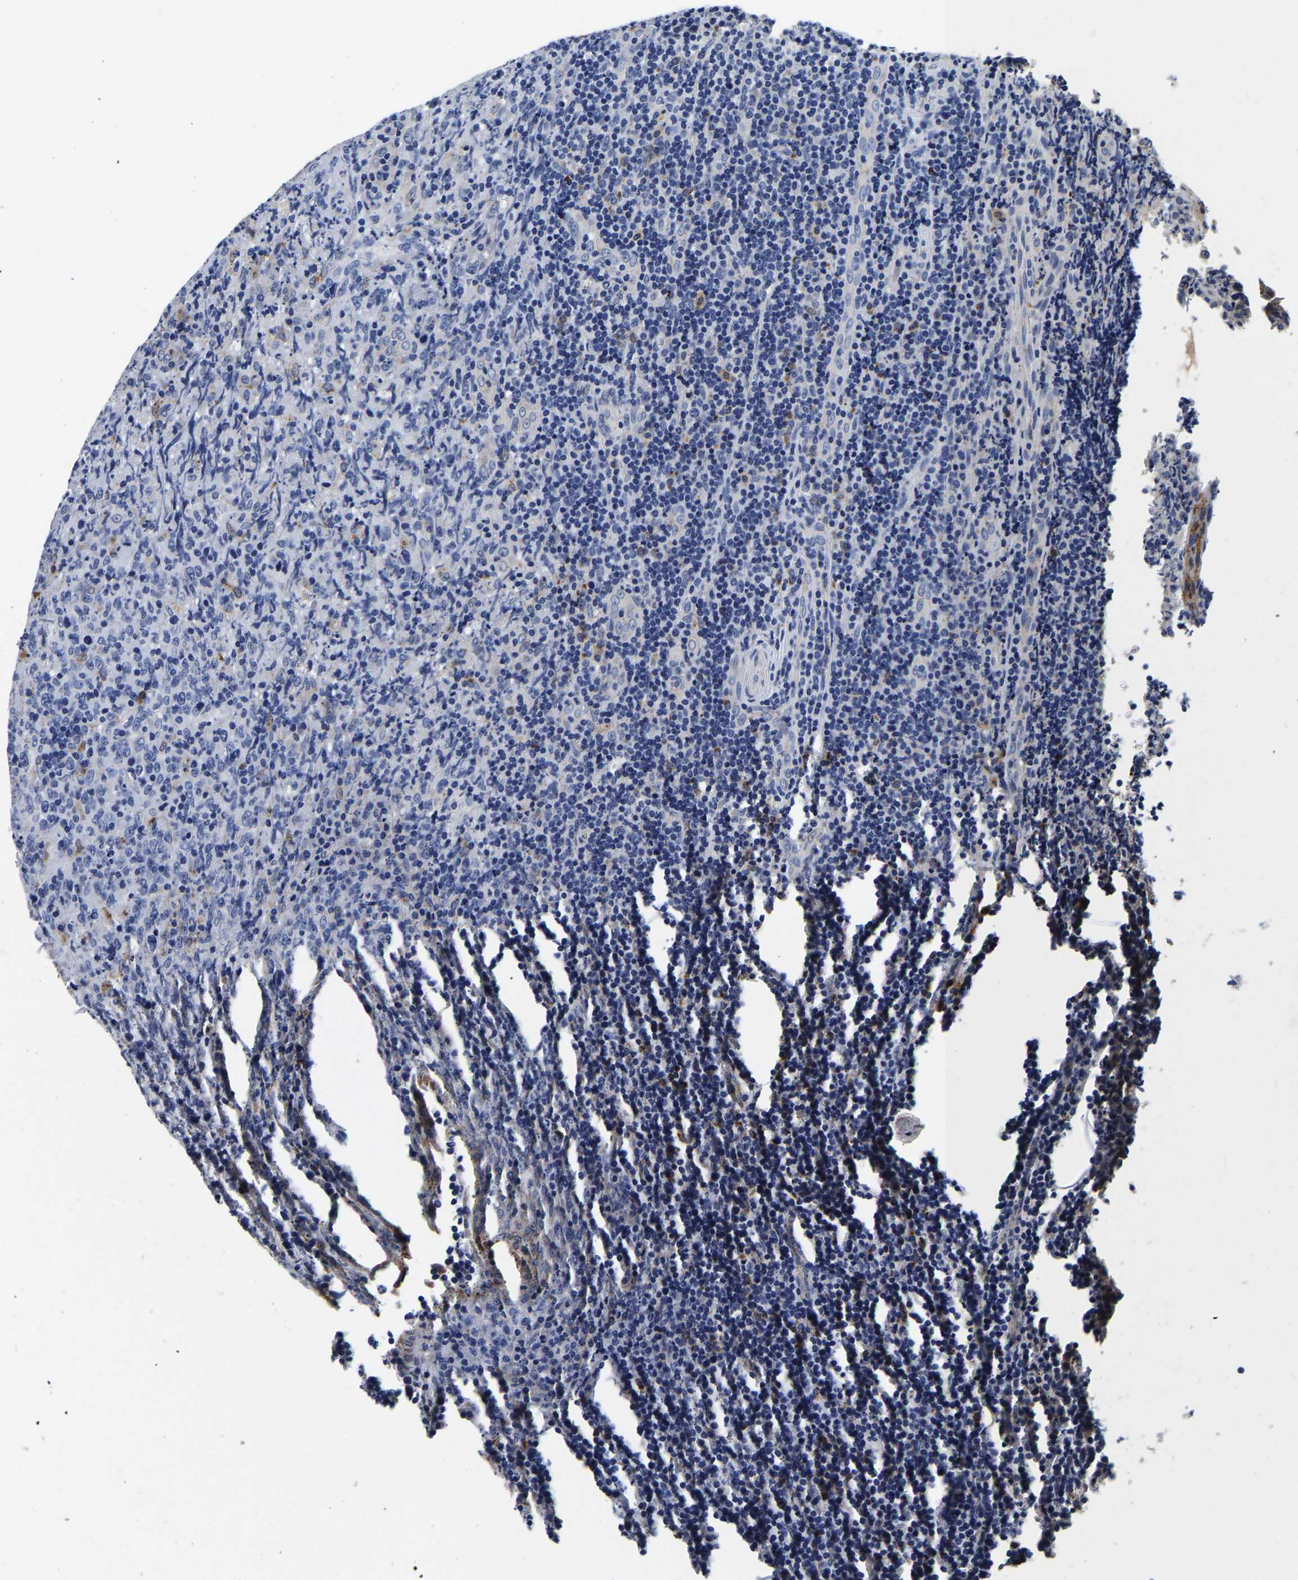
{"staining": {"intensity": "negative", "quantity": "none", "location": "none"}, "tissue": "lymphoma", "cell_type": "Tumor cells", "image_type": "cancer", "snomed": [{"axis": "morphology", "description": "Malignant lymphoma, non-Hodgkin's type, High grade"}, {"axis": "topography", "description": "Tonsil"}], "caption": "Tumor cells show no significant protein staining in lymphoma. (DAB immunohistochemistry visualized using brightfield microscopy, high magnification).", "gene": "GRN", "patient": {"sex": "female", "age": 36}}